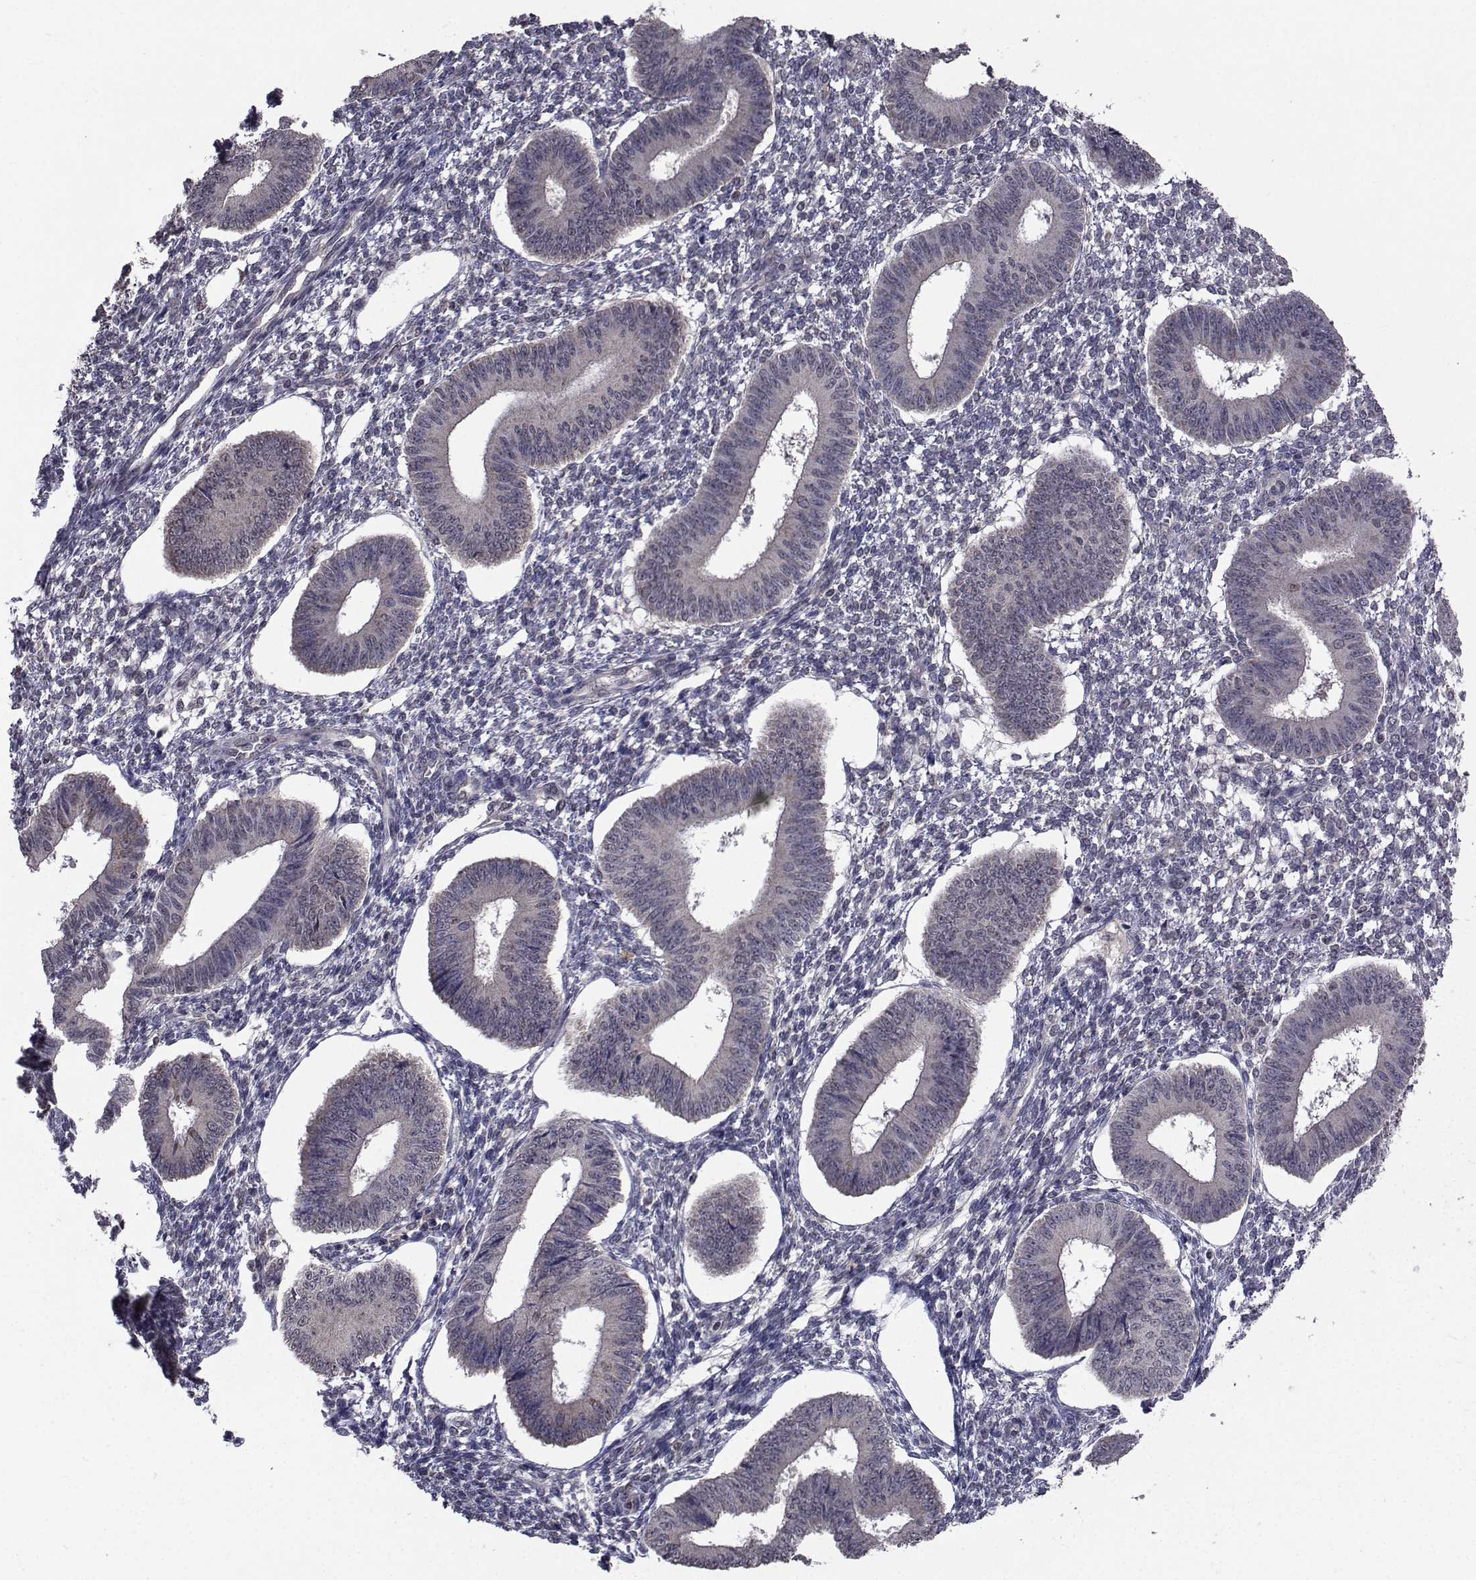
{"staining": {"intensity": "negative", "quantity": "none", "location": "none"}, "tissue": "endometrium", "cell_type": "Cells in endometrial stroma", "image_type": "normal", "snomed": [{"axis": "morphology", "description": "Normal tissue, NOS"}, {"axis": "topography", "description": "Endometrium"}], "caption": "An image of human endometrium is negative for staining in cells in endometrial stroma. (Immunohistochemistry, brightfield microscopy, high magnification).", "gene": "CYP2S1", "patient": {"sex": "female", "age": 42}}